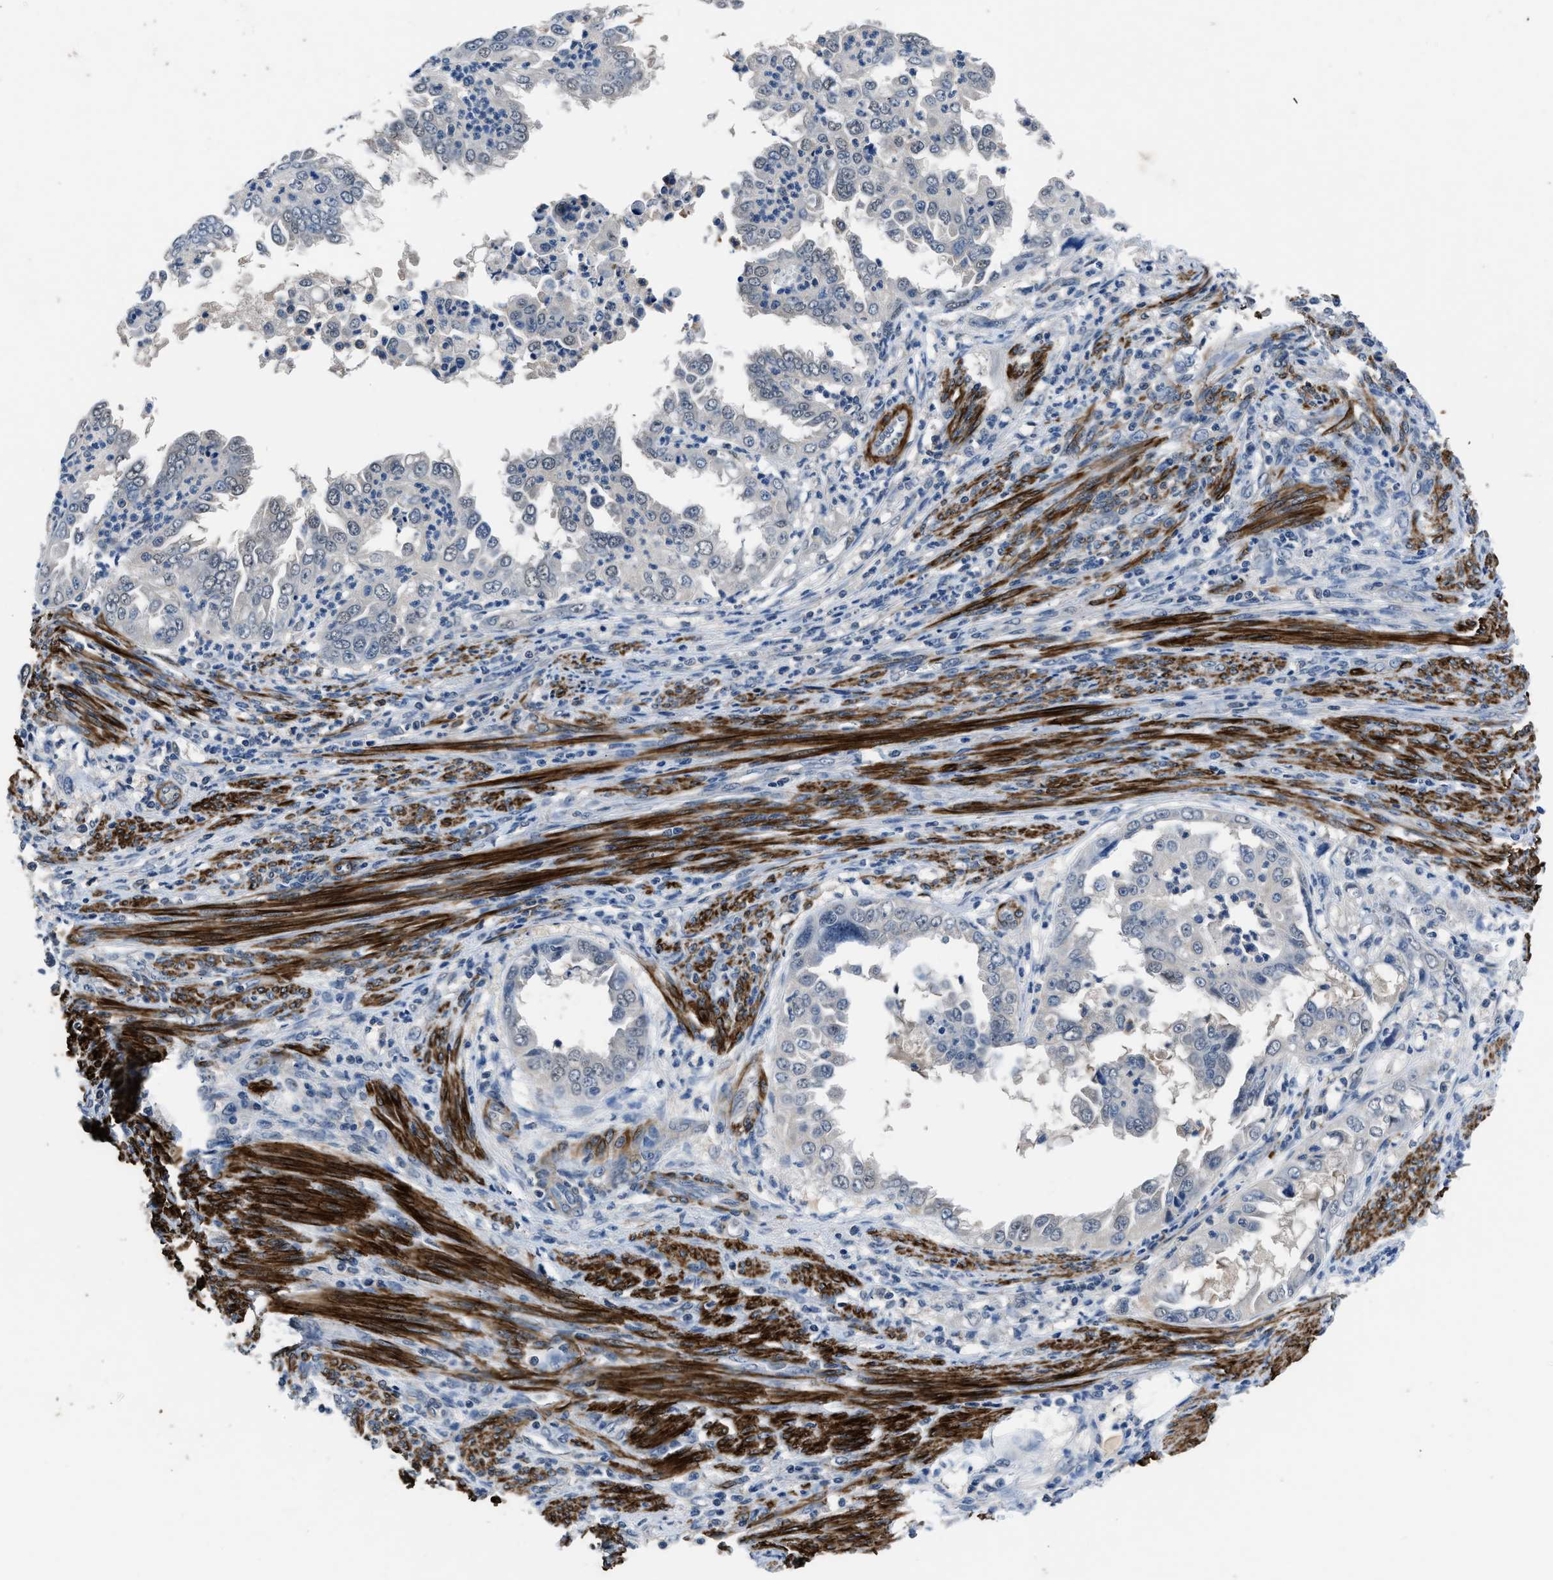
{"staining": {"intensity": "negative", "quantity": "none", "location": "none"}, "tissue": "endometrial cancer", "cell_type": "Tumor cells", "image_type": "cancer", "snomed": [{"axis": "morphology", "description": "Adenocarcinoma, NOS"}, {"axis": "topography", "description": "Endometrium"}], "caption": "DAB (3,3'-diaminobenzidine) immunohistochemical staining of human endometrial cancer reveals no significant expression in tumor cells.", "gene": "LANCL2", "patient": {"sex": "female", "age": 85}}